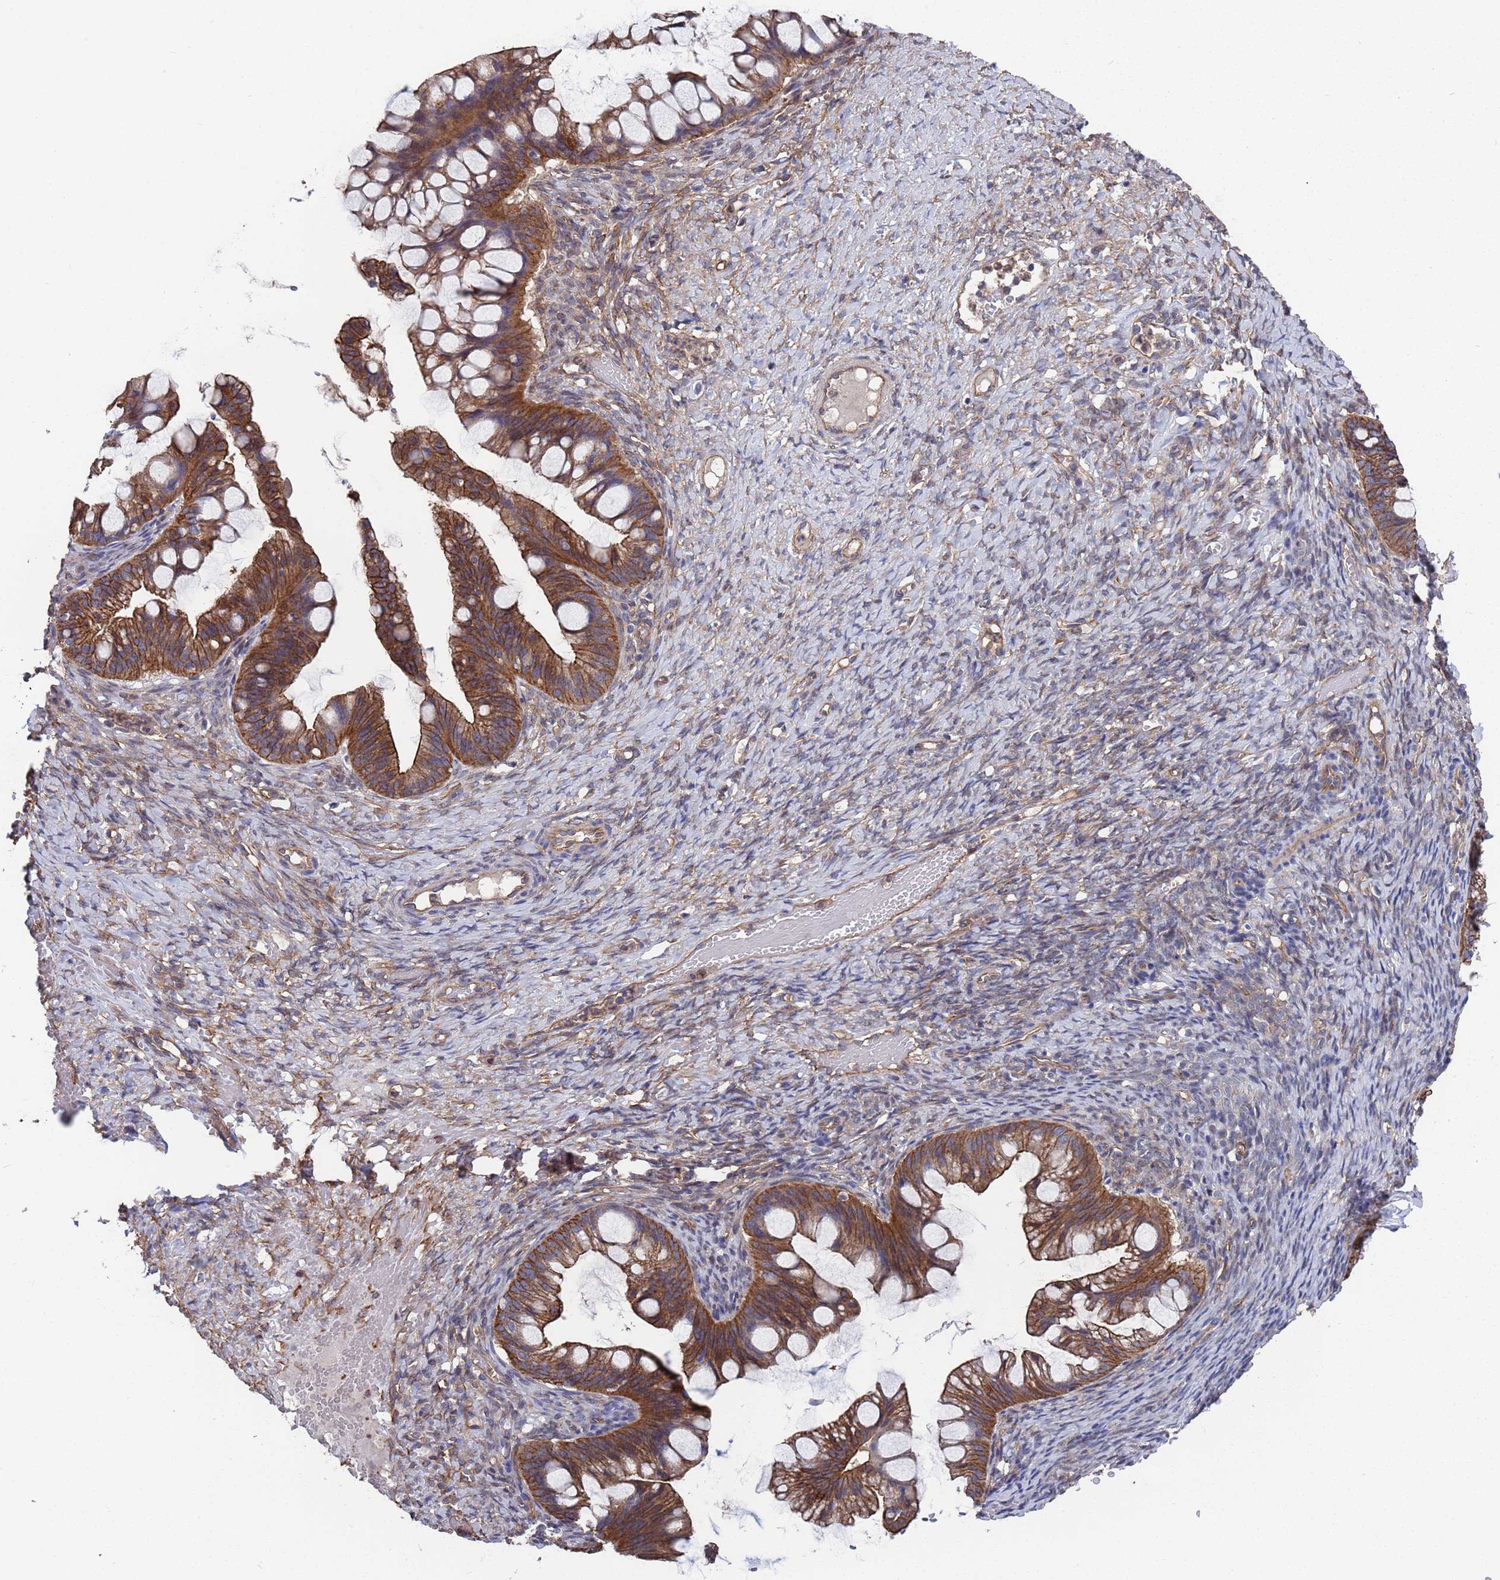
{"staining": {"intensity": "moderate", "quantity": ">75%", "location": "cytoplasmic/membranous"}, "tissue": "ovarian cancer", "cell_type": "Tumor cells", "image_type": "cancer", "snomed": [{"axis": "morphology", "description": "Cystadenocarcinoma, mucinous, NOS"}, {"axis": "topography", "description": "Ovary"}], "caption": "Immunohistochemistry of human mucinous cystadenocarcinoma (ovarian) demonstrates medium levels of moderate cytoplasmic/membranous staining in about >75% of tumor cells.", "gene": "NDUFAF6", "patient": {"sex": "female", "age": 73}}